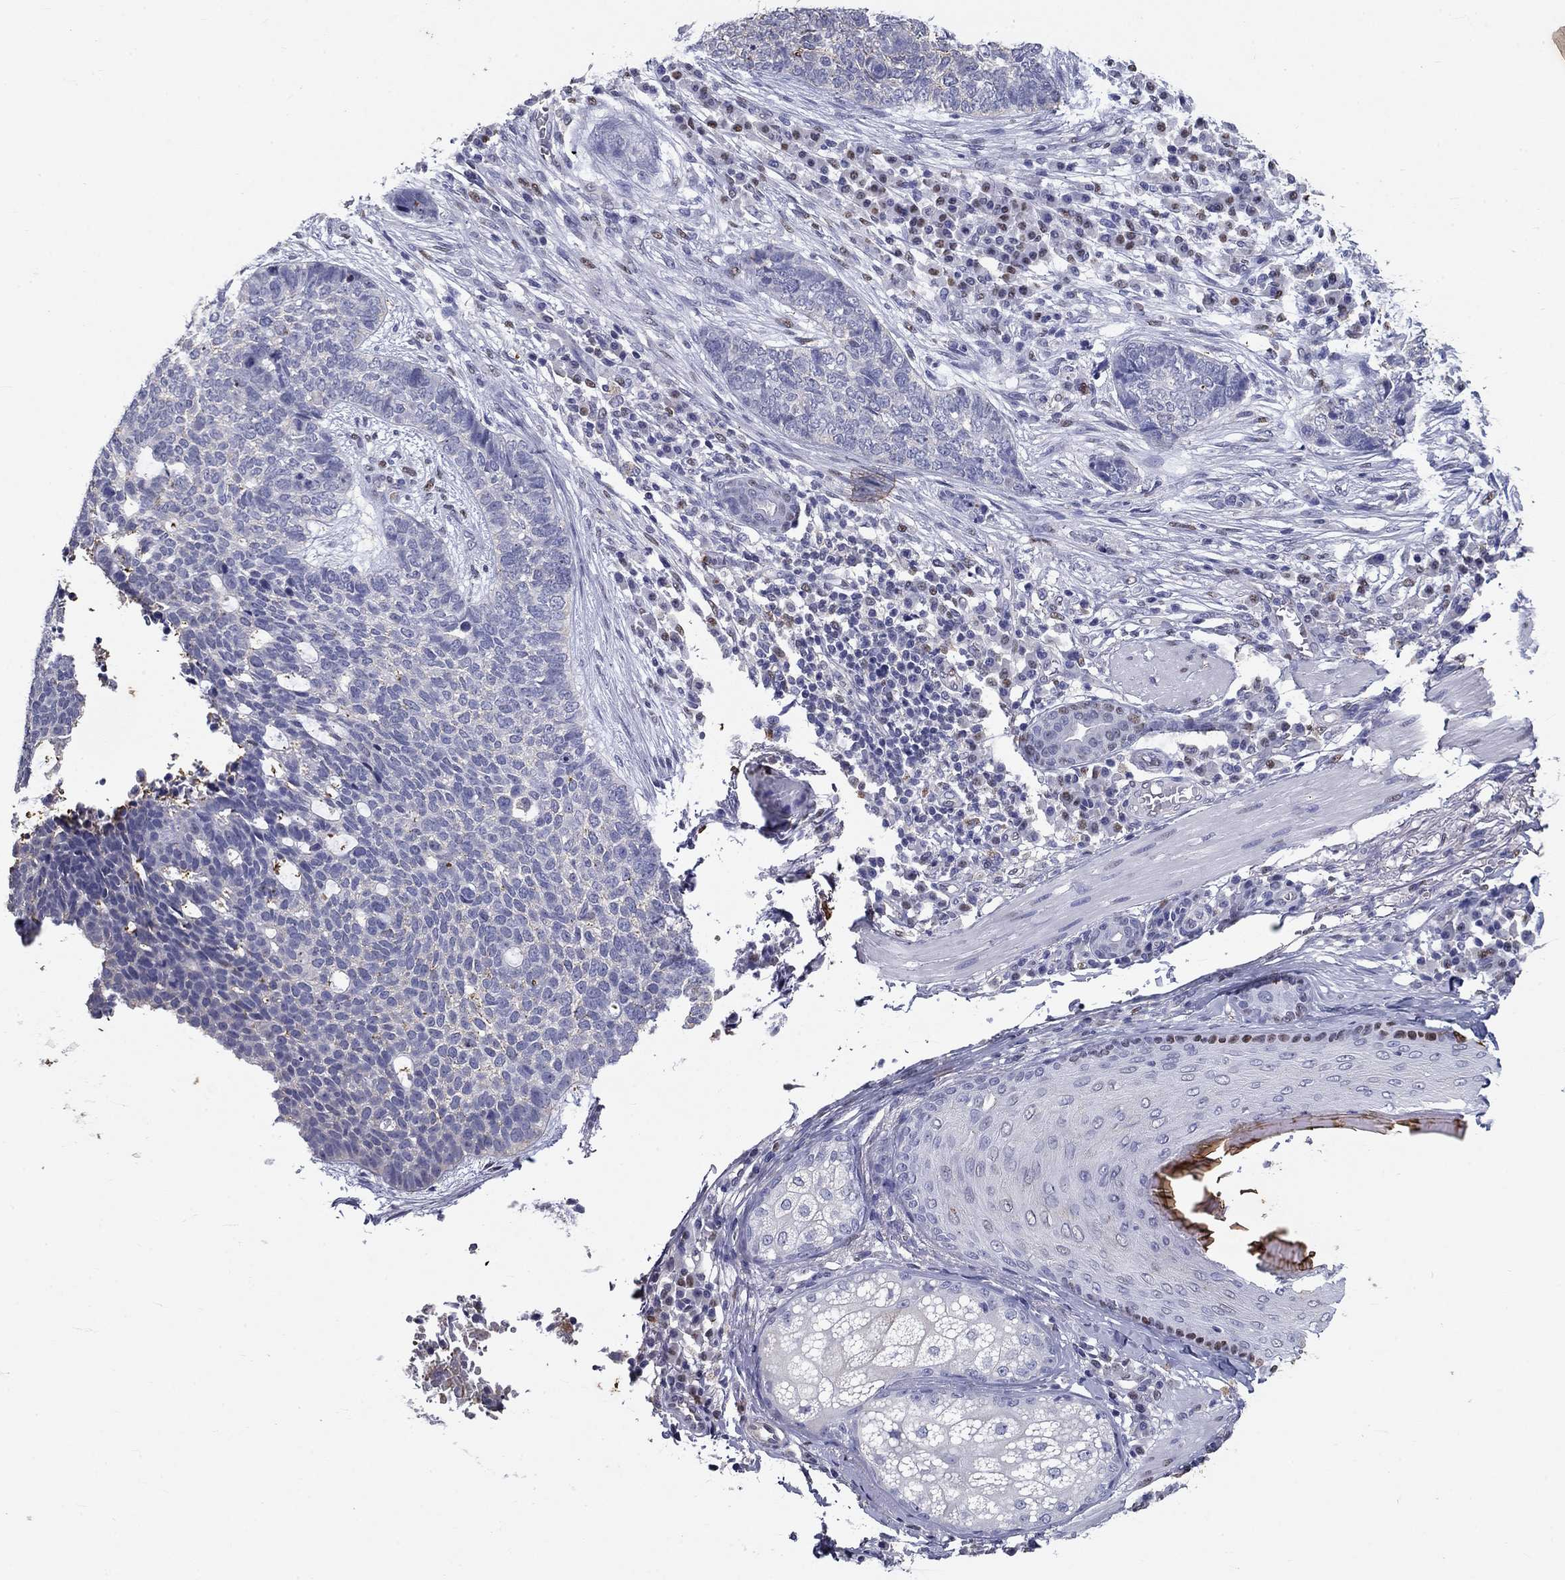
{"staining": {"intensity": "negative", "quantity": "none", "location": "none"}, "tissue": "skin cancer", "cell_type": "Tumor cells", "image_type": "cancer", "snomed": [{"axis": "morphology", "description": "Basal cell carcinoma"}, {"axis": "topography", "description": "Skin"}], "caption": "High power microscopy histopathology image of an IHC image of skin cancer, revealing no significant staining in tumor cells.", "gene": "IGSF8", "patient": {"sex": "female", "age": 69}}